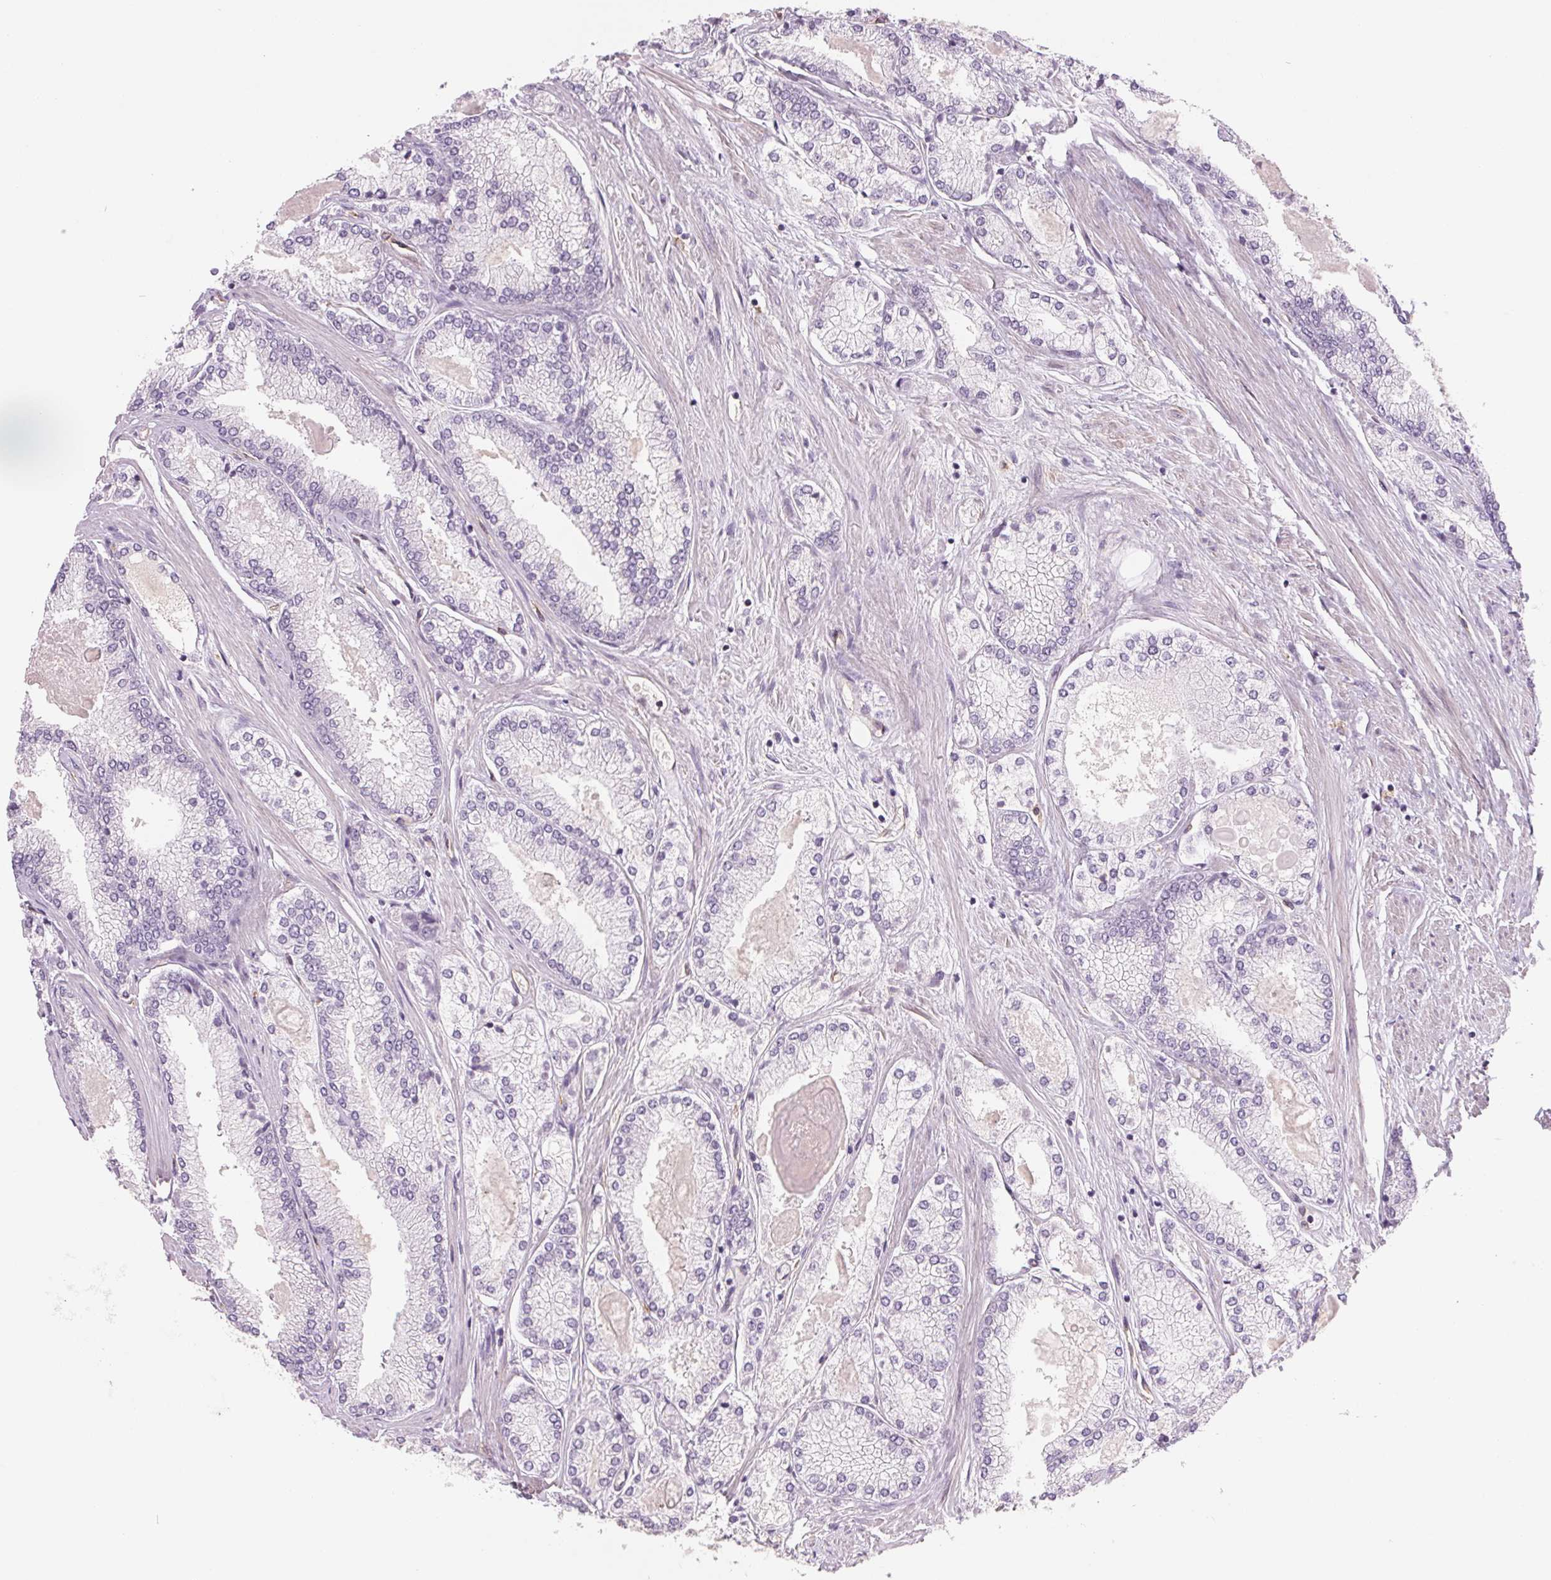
{"staining": {"intensity": "negative", "quantity": "none", "location": "none"}, "tissue": "prostate cancer", "cell_type": "Tumor cells", "image_type": "cancer", "snomed": [{"axis": "morphology", "description": "Adenocarcinoma, High grade"}, {"axis": "topography", "description": "Prostate"}], "caption": "There is no significant positivity in tumor cells of high-grade adenocarcinoma (prostate).", "gene": "ANKRD13B", "patient": {"sex": "male", "age": 68}}